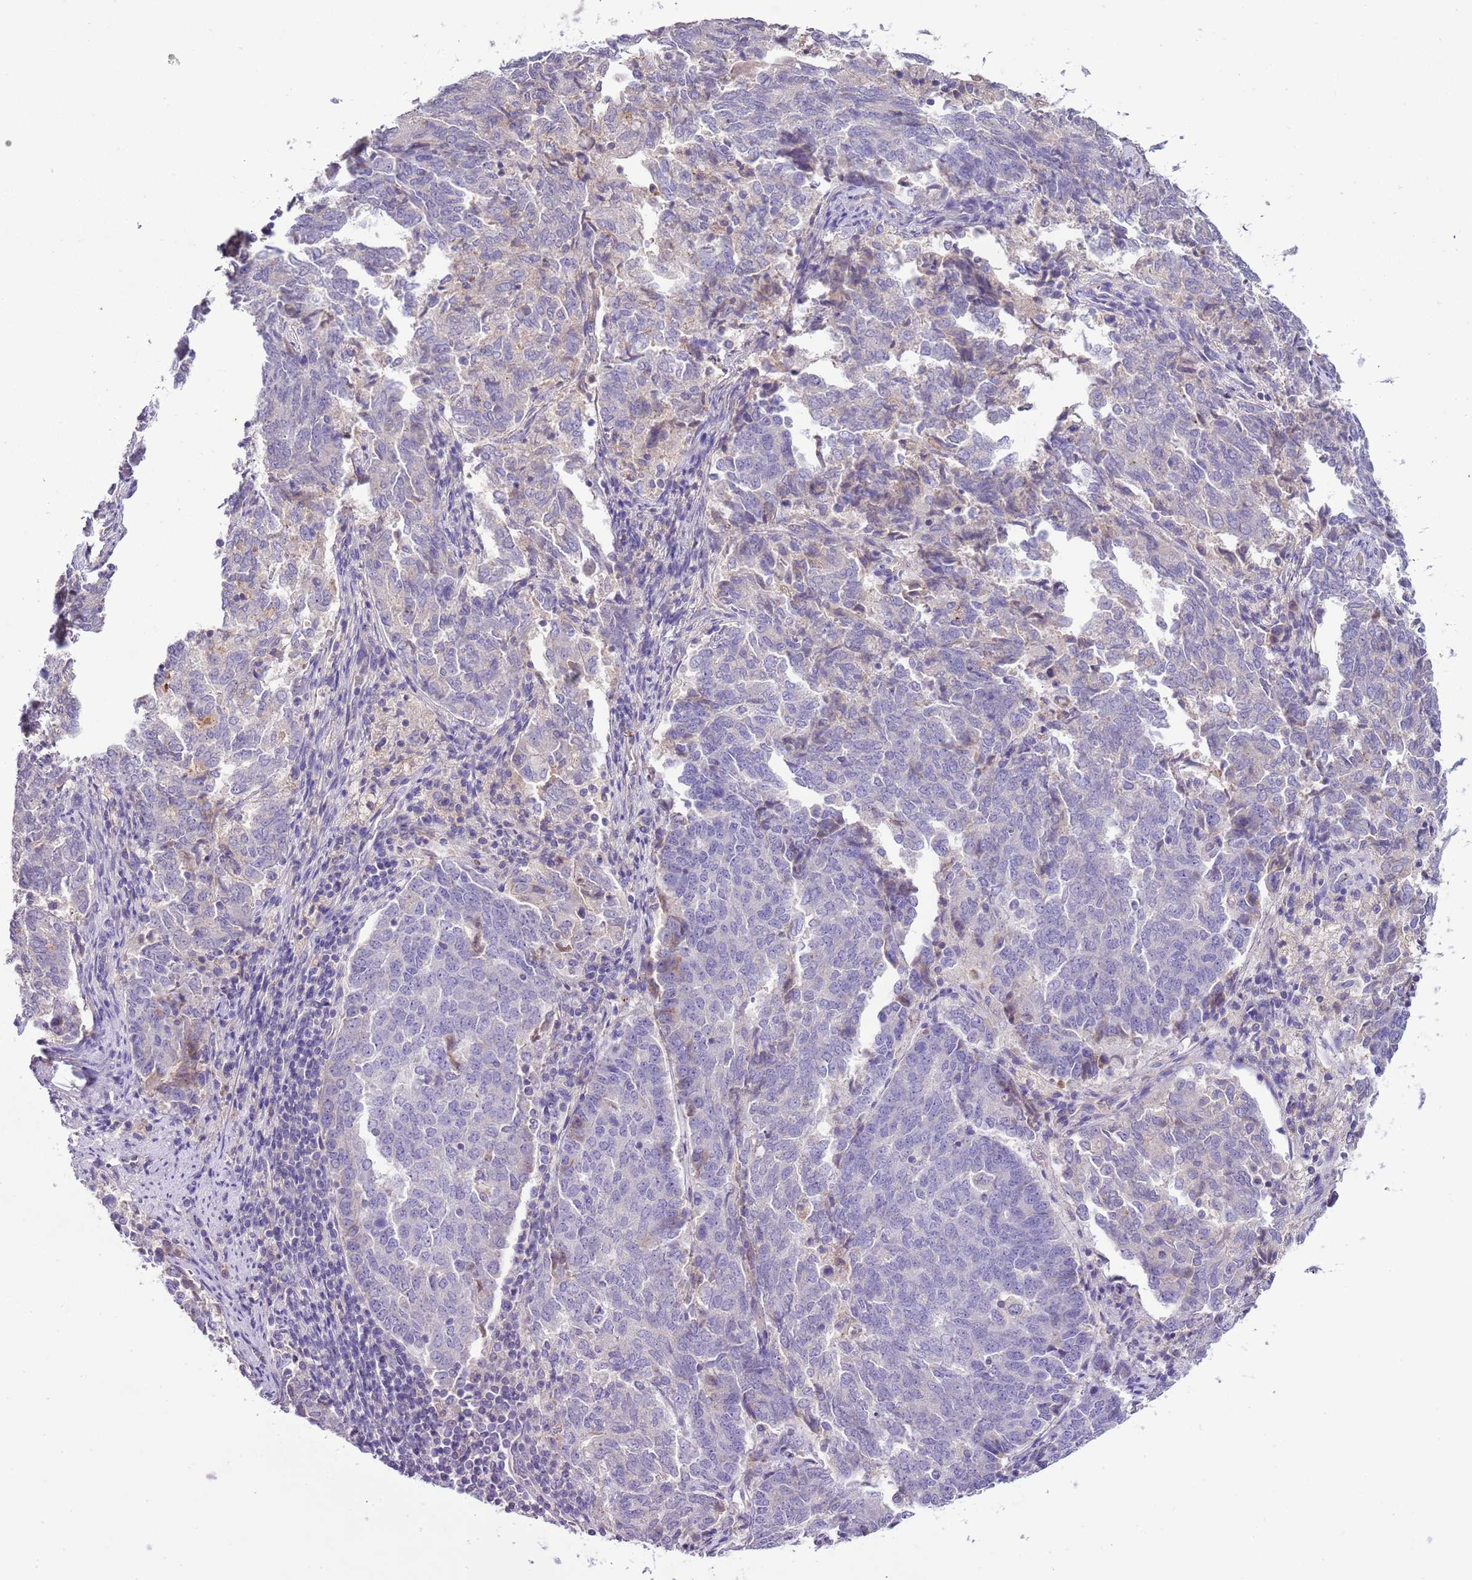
{"staining": {"intensity": "negative", "quantity": "none", "location": "none"}, "tissue": "endometrial cancer", "cell_type": "Tumor cells", "image_type": "cancer", "snomed": [{"axis": "morphology", "description": "Adenocarcinoma, NOS"}, {"axis": "topography", "description": "Endometrium"}], "caption": "Immunohistochemical staining of human endometrial adenocarcinoma displays no significant positivity in tumor cells.", "gene": "HES3", "patient": {"sex": "female", "age": 80}}